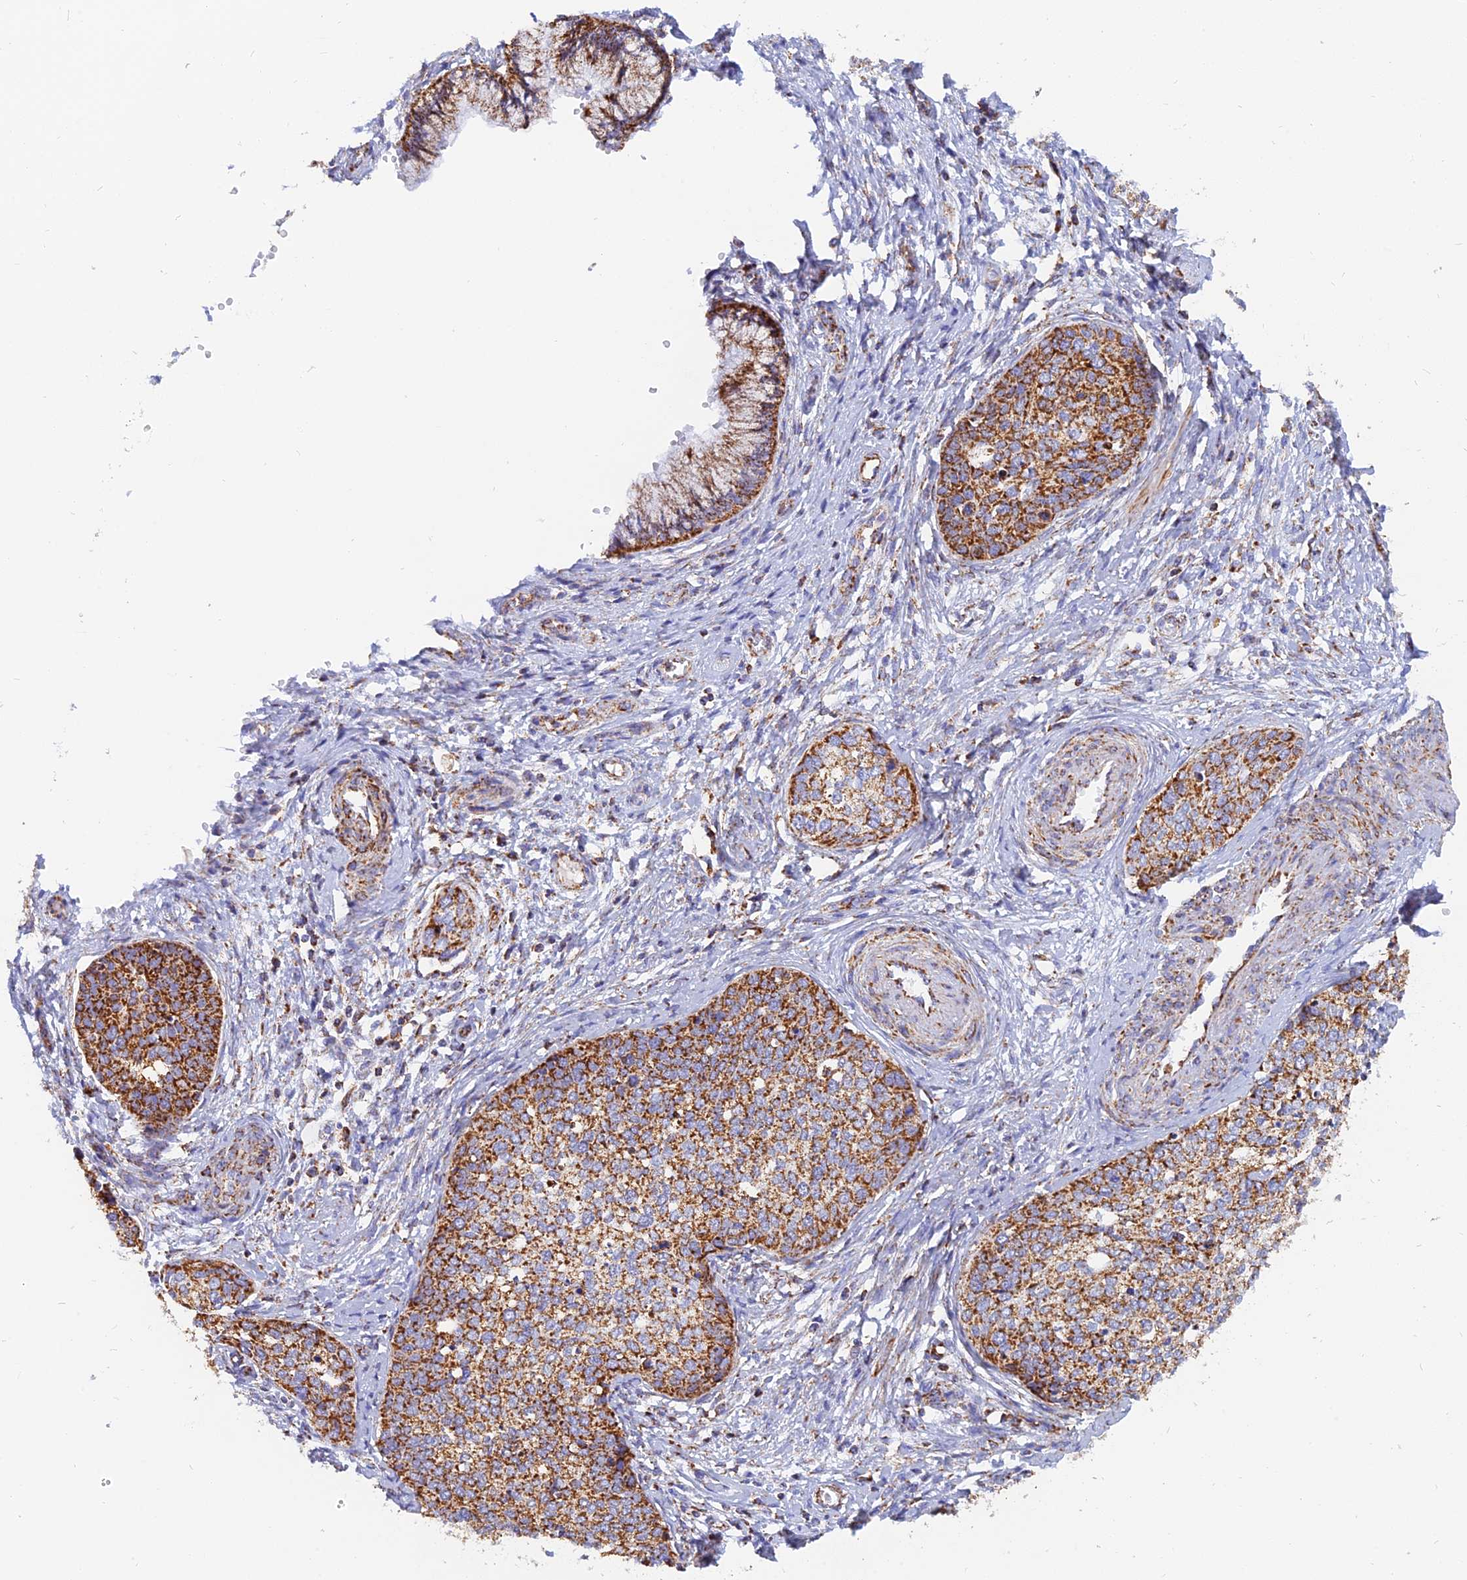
{"staining": {"intensity": "strong", "quantity": ">75%", "location": "cytoplasmic/membranous"}, "tissue": "cervical cancer", "cell_type": "Tumor cells", "image_type": "cancer", "snomed": [{"axis": "morphology", "description": "Squamous cell carcinoma, NOS"}, {"axis": "topography", "description": "Cervix"}], "caption": "Cervical squamous cell carcinoma tissue demonstrates strong cytoplasmic/membranous positivity in about >75% of tumor cells, visualized by immunohistochemistry. (DAB = brown stain, brightfield microscopy at high magnification).", "gene": "NDUFB6", "patient": {"sex": "female", "age": 37}}